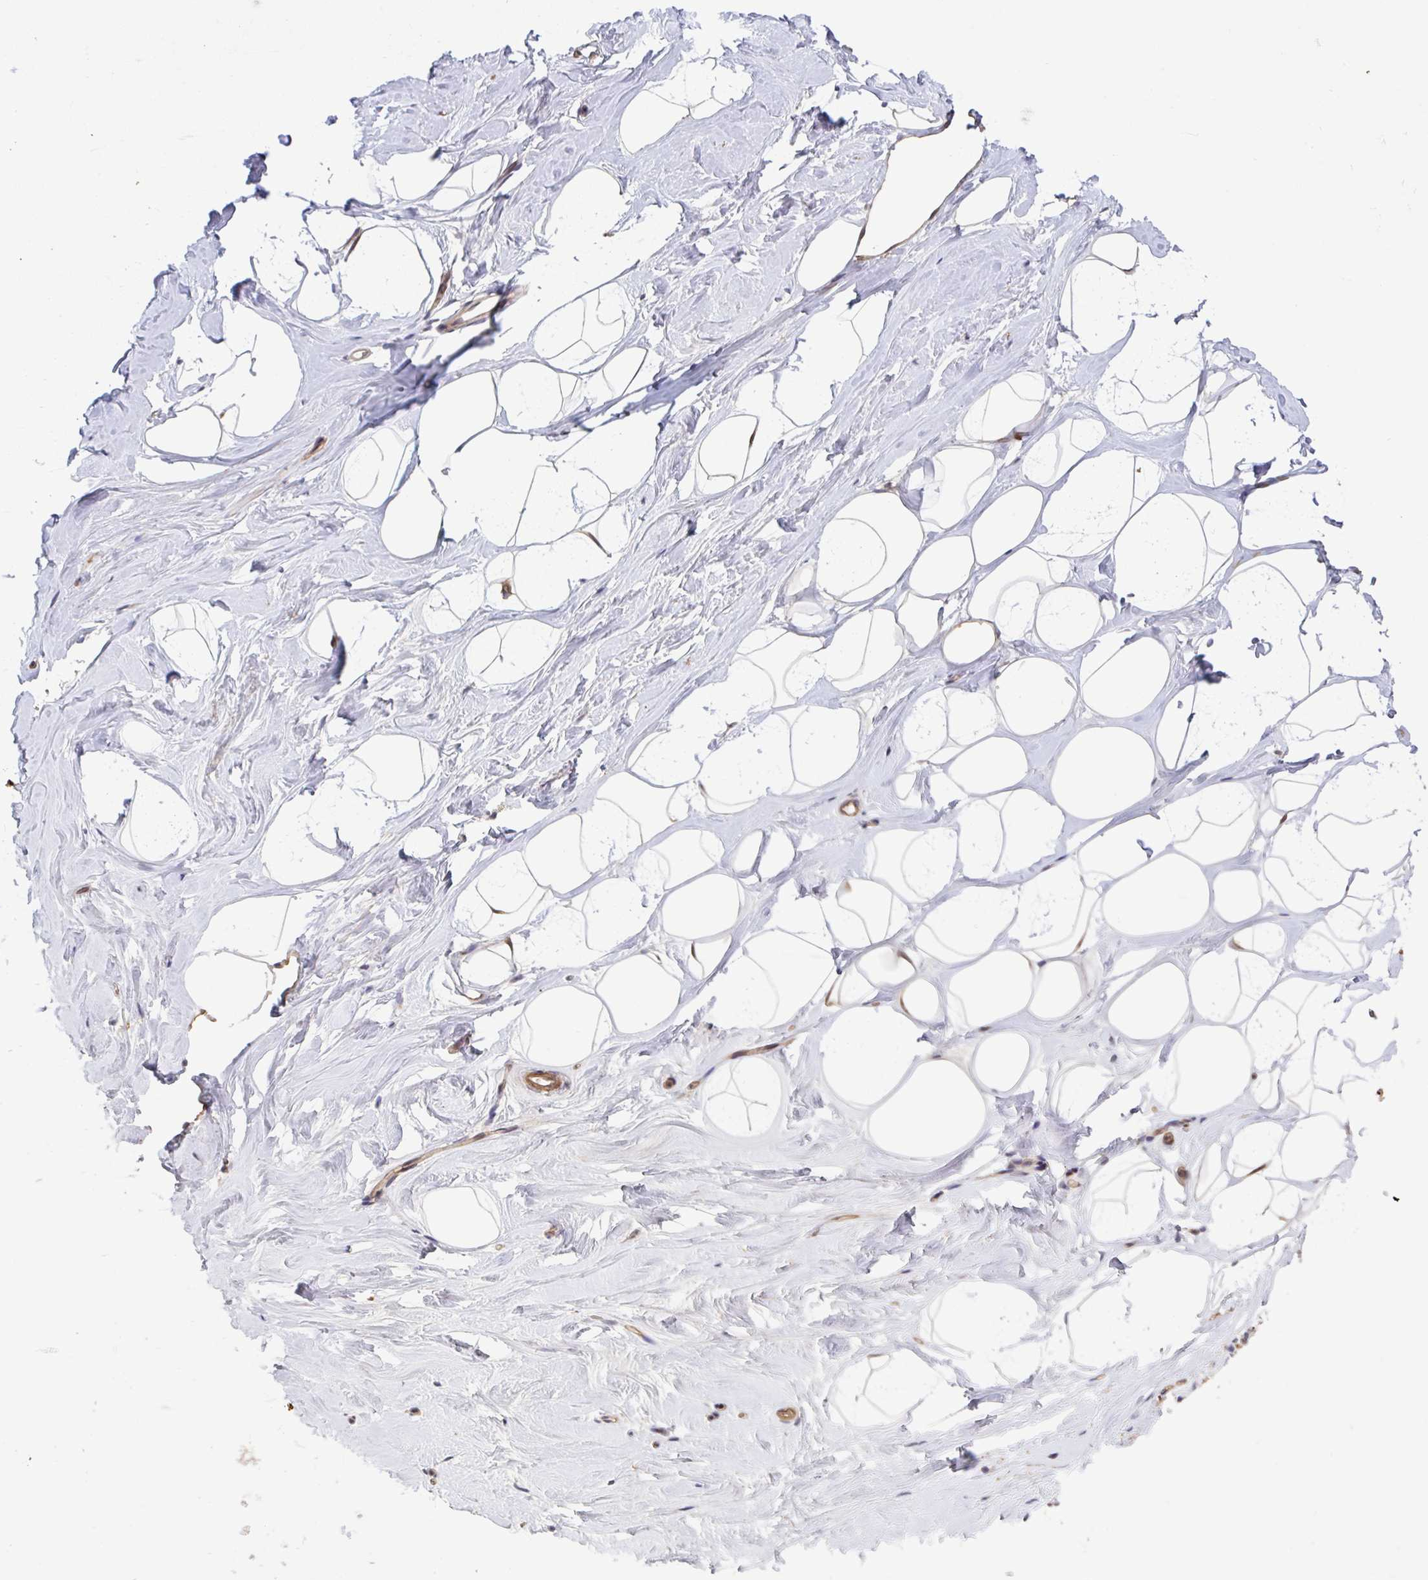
{"staining": {"intensity": "moderate", "quantity": "<25%", "location": "cytoplasmic/membranous"}, "tissue": "breast", "cell_type": "Adipocytes", "image_type": "normal", "snomed": [{"axis": "morphology", "description": "Normal tissue, NOS"}, {"axis": "topography", "description": "Breast"}], "caption": "Breast stained for a protein (brown) exhibits moderate cytoplasmic/membranous positive positivity in approximately <25% of adipocytes.", "gene": "TIGAR", "patient": {"sex": "female", "age": 32}}